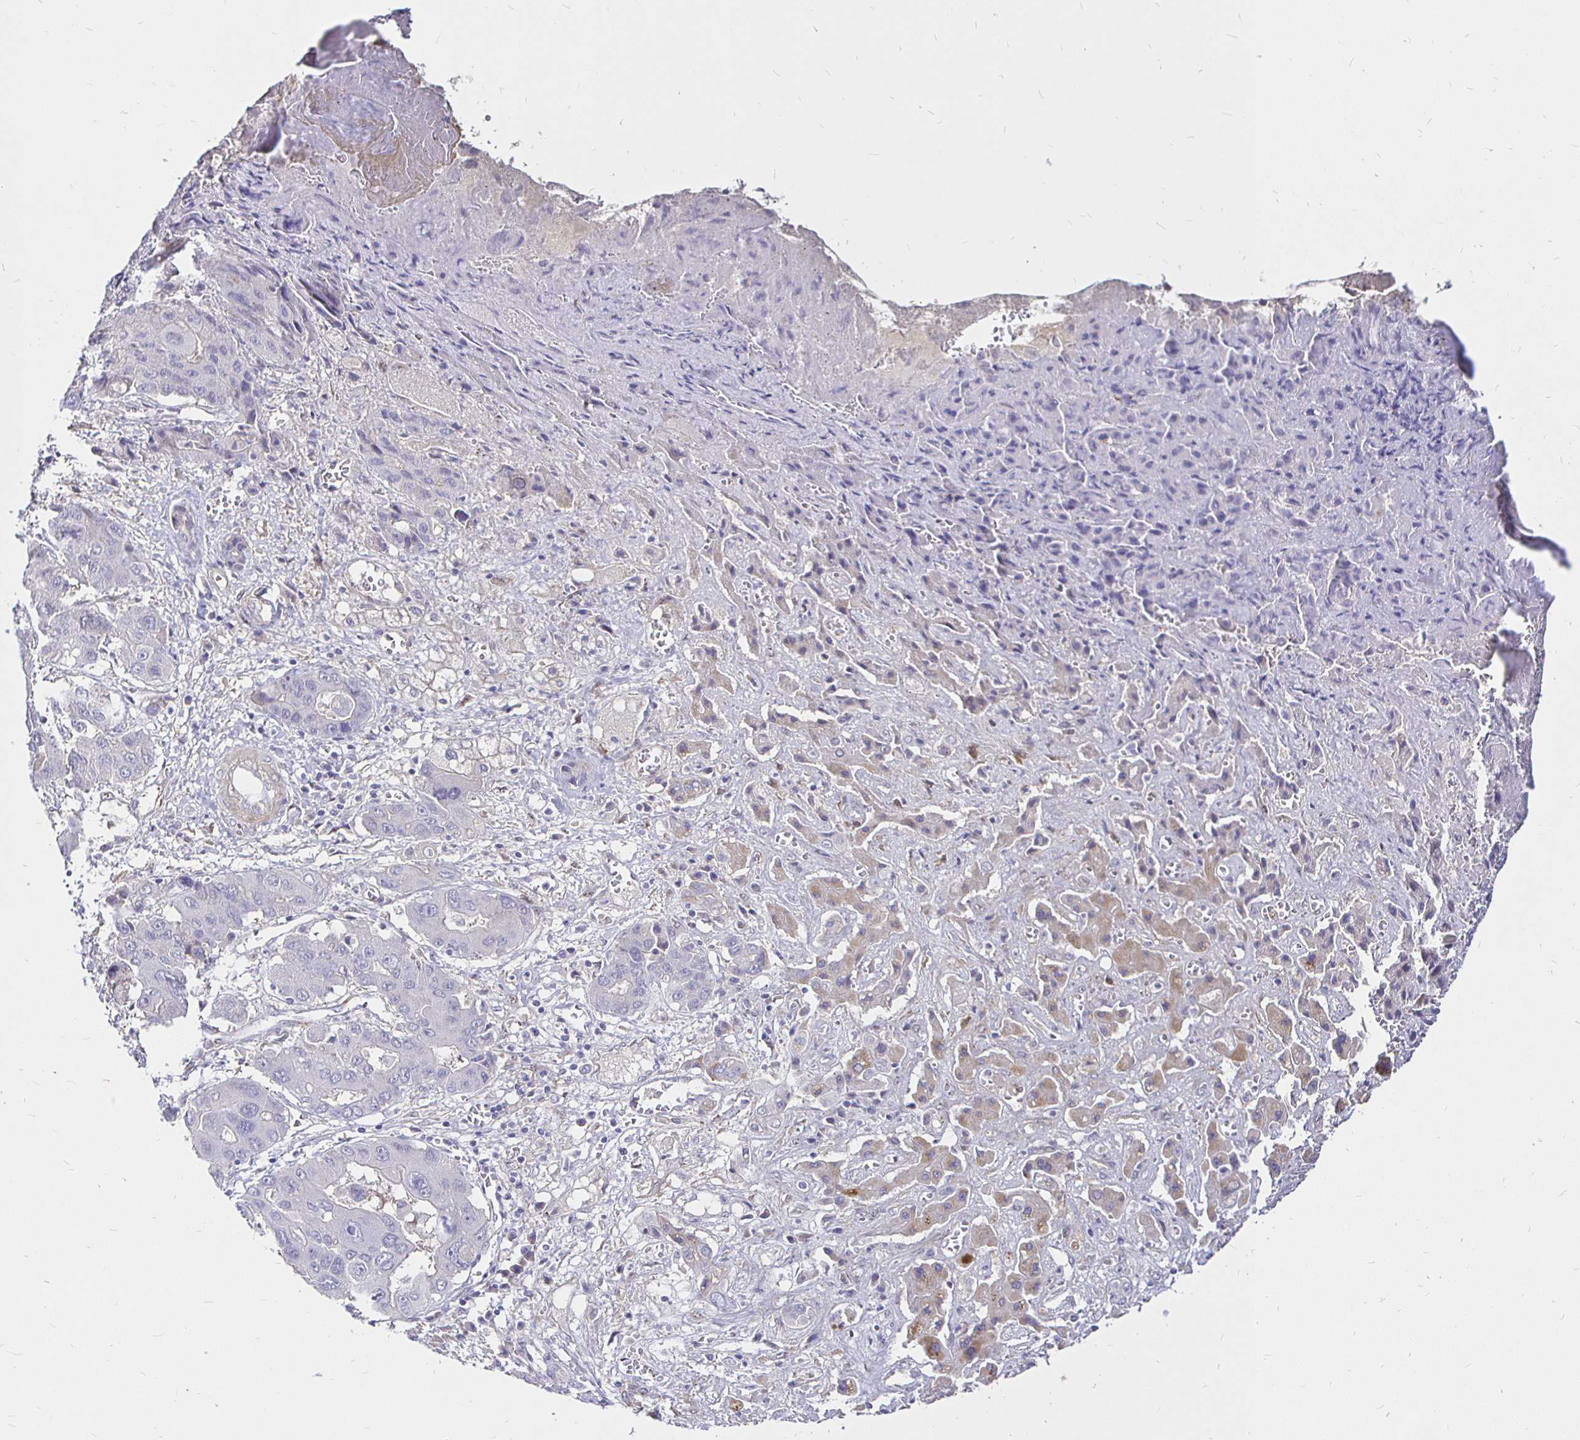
{"staining": {"intensity": "negative", "quantity": "none", "location": "none"}, "tissue": "liver cancer", "cell_type": "Tumor cells", "image_type": "cancer", "snomed": [{"axis": "morphology", "description": "Cholangiocarcinoma"}, {"axis": "topography", "description": "Liver"}], "caption": "A histopathology image of human liver cancer is negative for staining in tumor cells.", "gene": "PALM2AKAP2", "patient": {"sex": "male", "age": 67}}